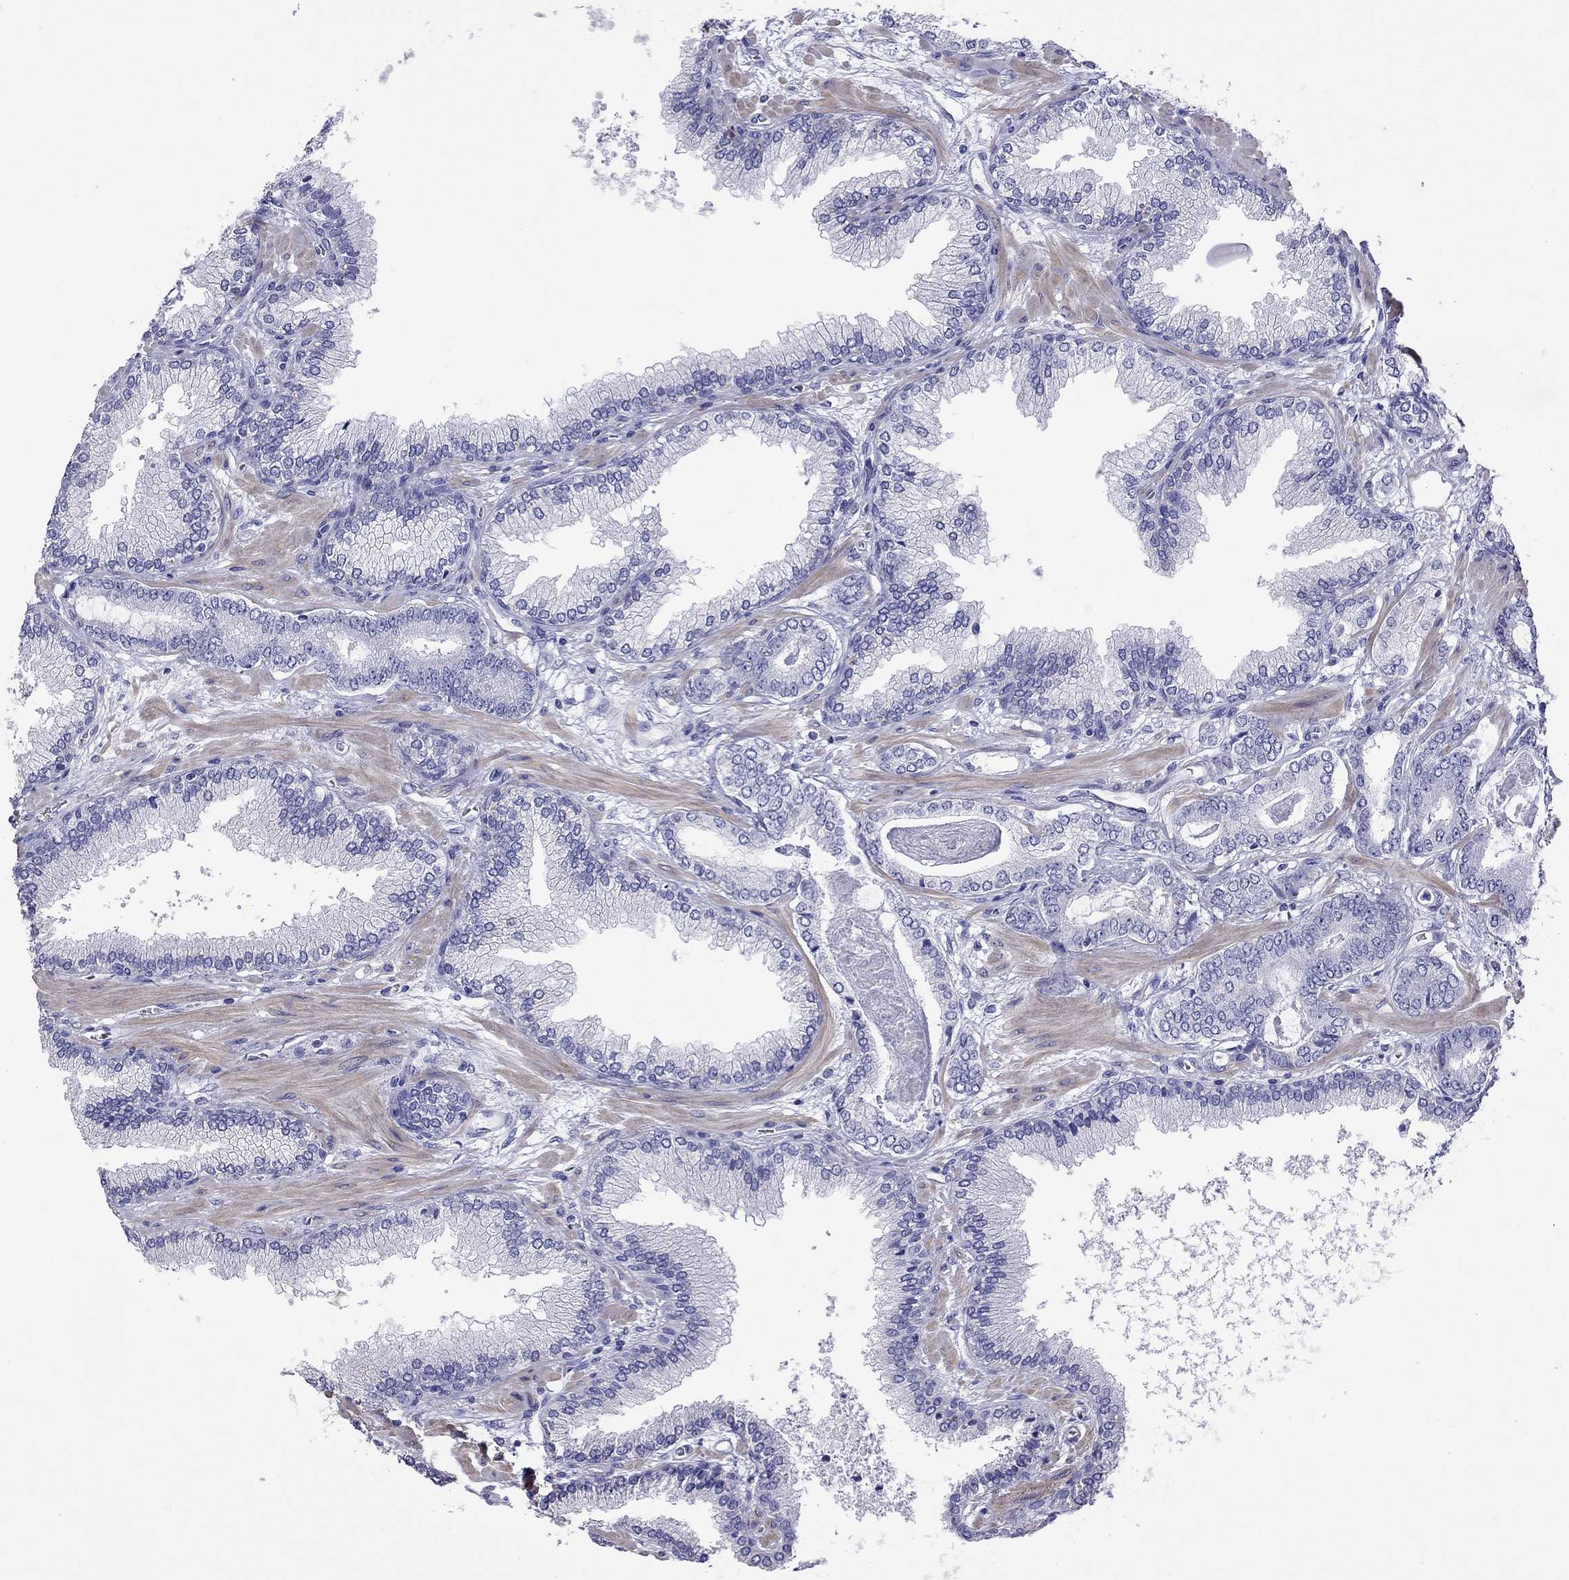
{"staining": {"intensity": "negative", "quantity": "none", "location": "none"}, "tissue": "prostate cancer", "cell_type": "Tumor cells", "image_type": "cancer", "snomed": [{"axis": "morphology", "description": "Adenocarcinoma, Low grade"}, {"axis": "topography", "description": "Prostate"}], "caption": "A photomicrograph of human prostate cancer (adenocarcinoma (low-grade)) is negative for staining in tumor cells. (DAB immunohistochemistry with hematoxylin counter stain).", "gene": "KIAA2012", "patient": {"sex": "male", "age": 69}}